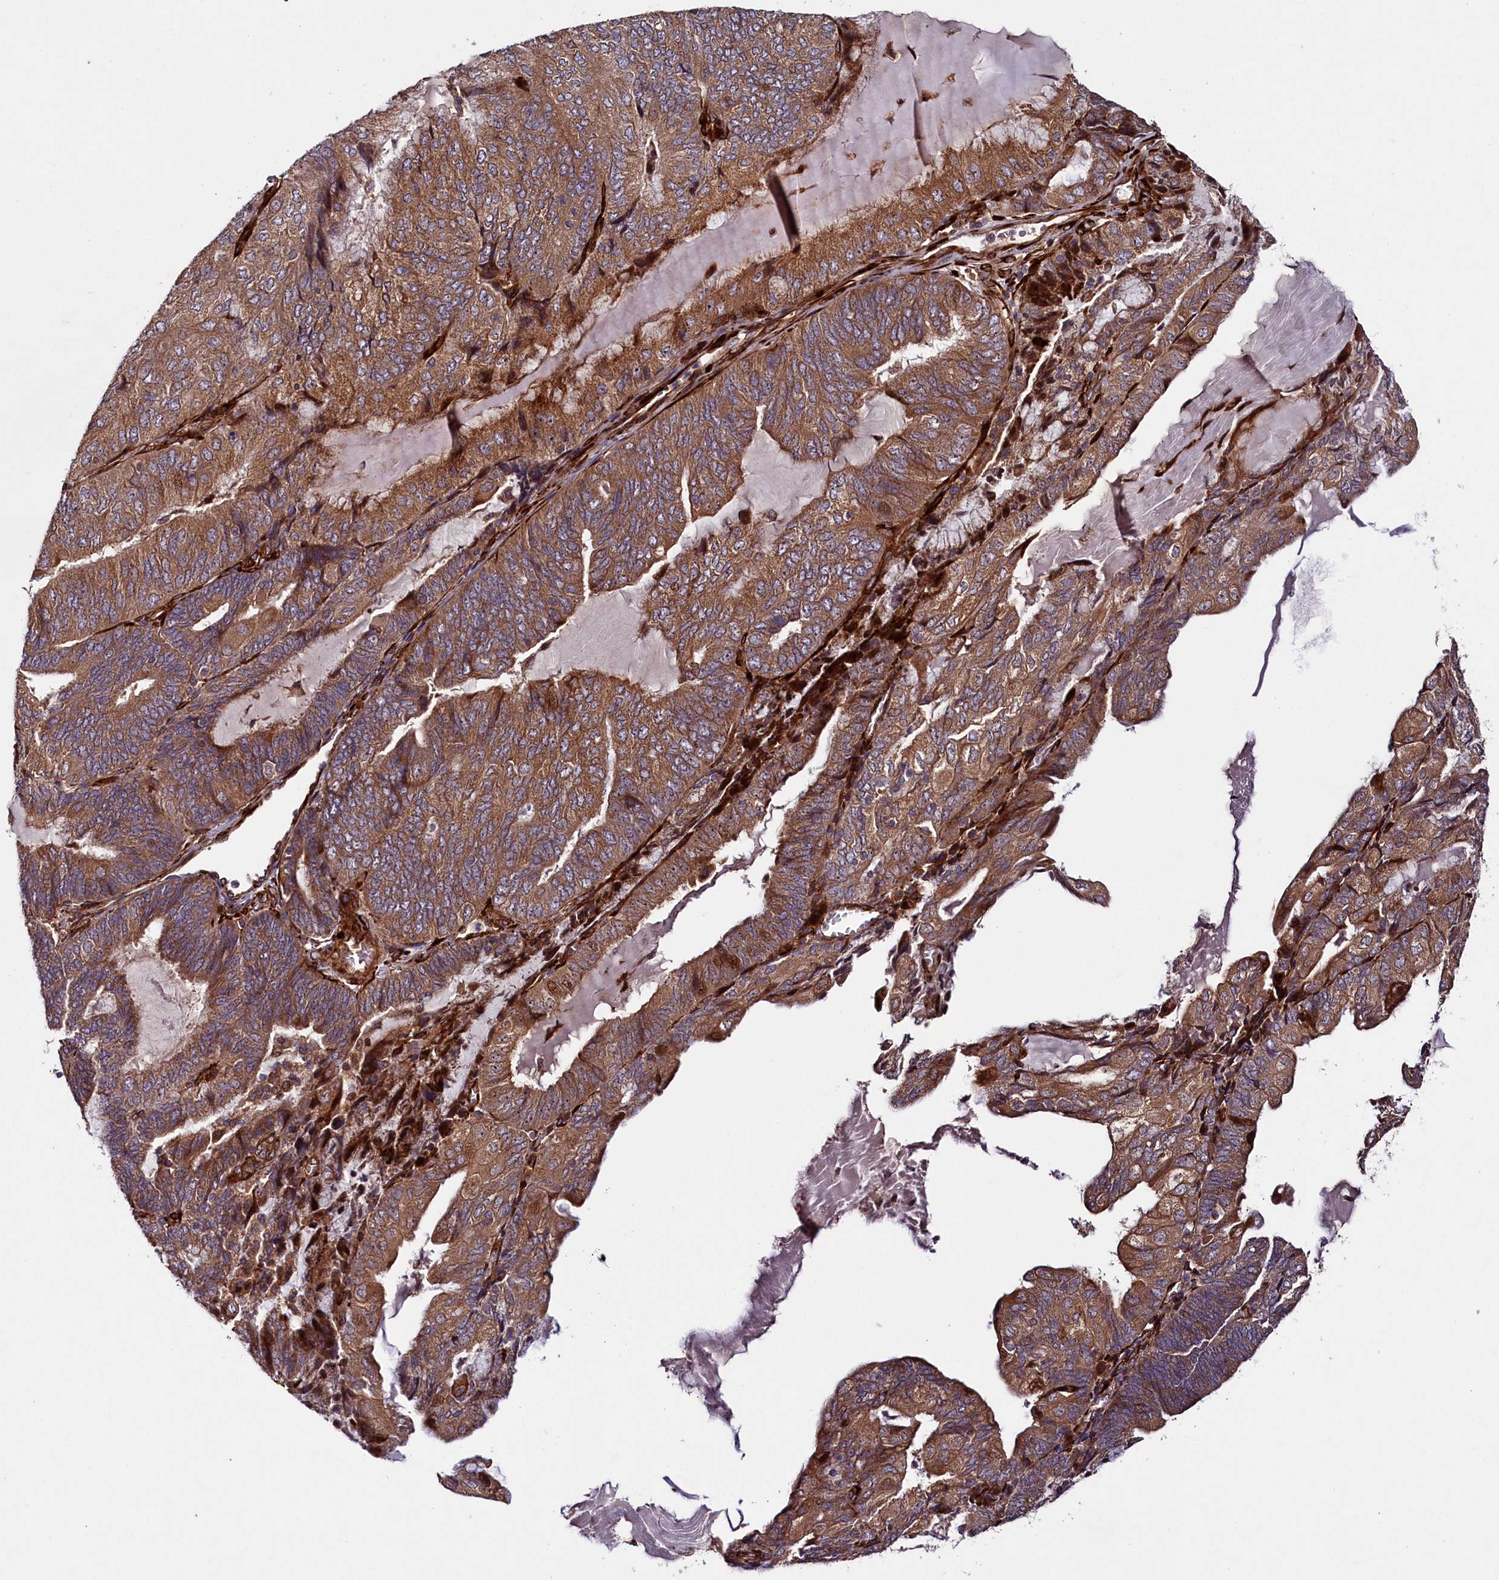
{"staining": {"intensity": "moderate", "quantity": ">75%", "location": "cytoplasmic/membranous"}, "tissue": "endometrial cancer", "cell_type": "Tumor cells", "image_type": "cancer", "snomed": [{"axis": "morphology", "description": "Adenocarcinoma, NOS"}, {"axis": "topography", "description": "Endometrium"}], "caption": "IHC image of neoplastic tissue: endometrial cancer (adenocarcinoma) stained using IHC displays medium levels of moderate protein expression localized specifically in the cytoplasmic/membranous of tumor cells, appearing as a cytoplasmic/membranous brown color.", "gene": "ARRDC4", "patient": {"sex": "female", "age": 81}}